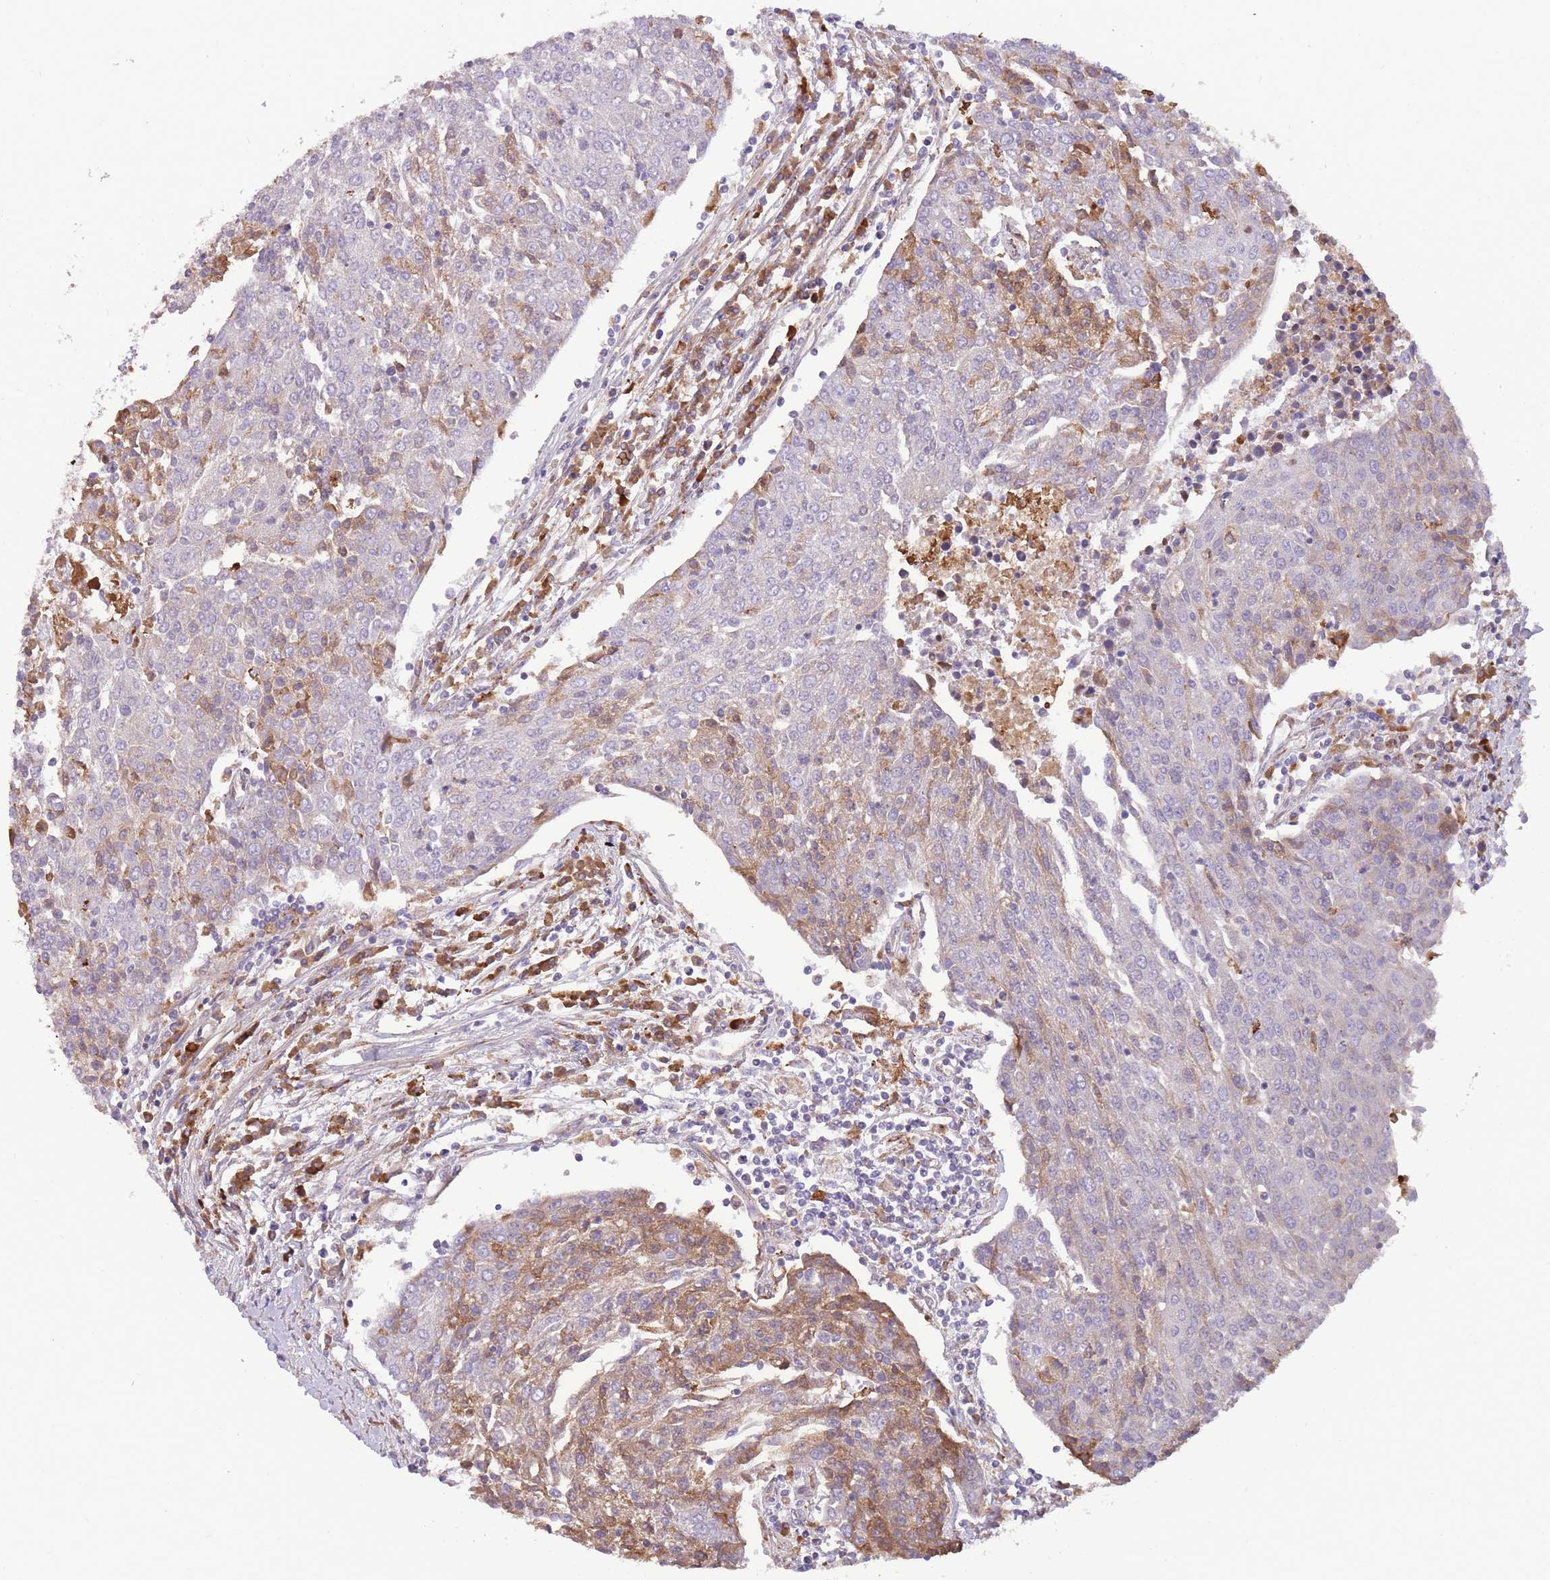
{"staining": {"intensity": "moderate", "quantity": "<25%", "location": "cytoplasmic/membranous"}, "tissue": "urothelial cancer", "cell_type": "Tumor cells", "image_type": "cancer", "snomed": [{"axis": "morphology", "description": "Urothelial carcinoma, High grade"}, {"axis": "topography", "description": "Urinary bladder"}], "caption": "Human urothelial cancer stained for a protein (brown) reveals moderate cytoplasmic/membranous positive positivity in about <25% of tumor cells.", "gene": "TRAPPC5", "patient": {"sex": "female", "age": 85}}